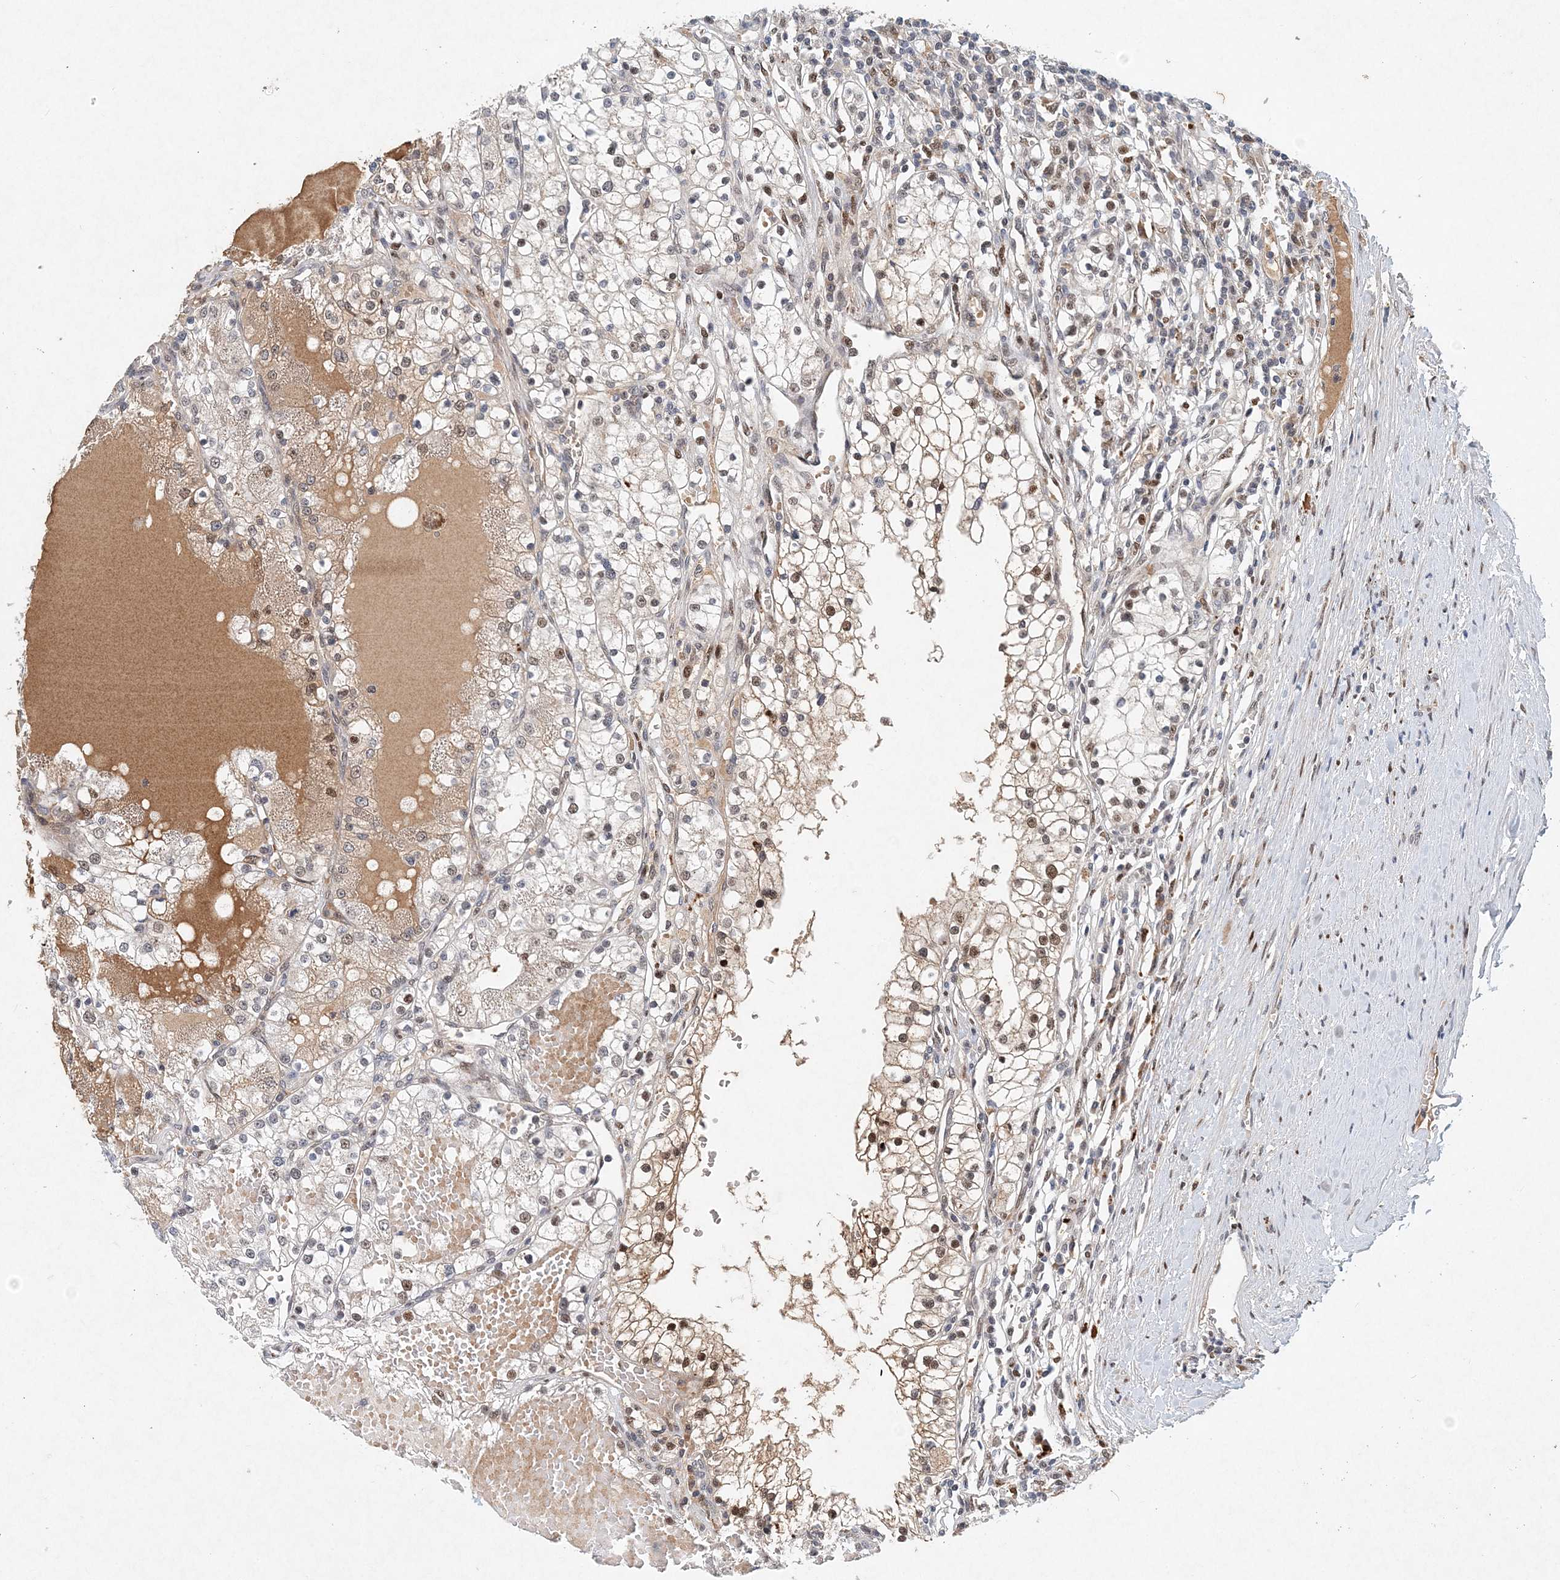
{"staining": {"intensity": "weak", "quantity": "<25%", "location": "nuclear"}, "tissue": "renal cancer", "cell_type": "Tumor cells", "image_type": "cancer", "snomed": [{"axis": "morphology", "description": "Normal tissue, NOS"}, {"axis": "morphology", "description": "Adenocarcinoma, NOS"}, {"axis": "topography", "description": "Kidney"}], "caption": "There is no significant staining in tumor cells of adenocarcinoma (renal). (DAB immunohistochemistry (IHC) with hematoxylin counter stain).", "gene": "KPNA4", "patient": {"sex": "male", "age": 68}}